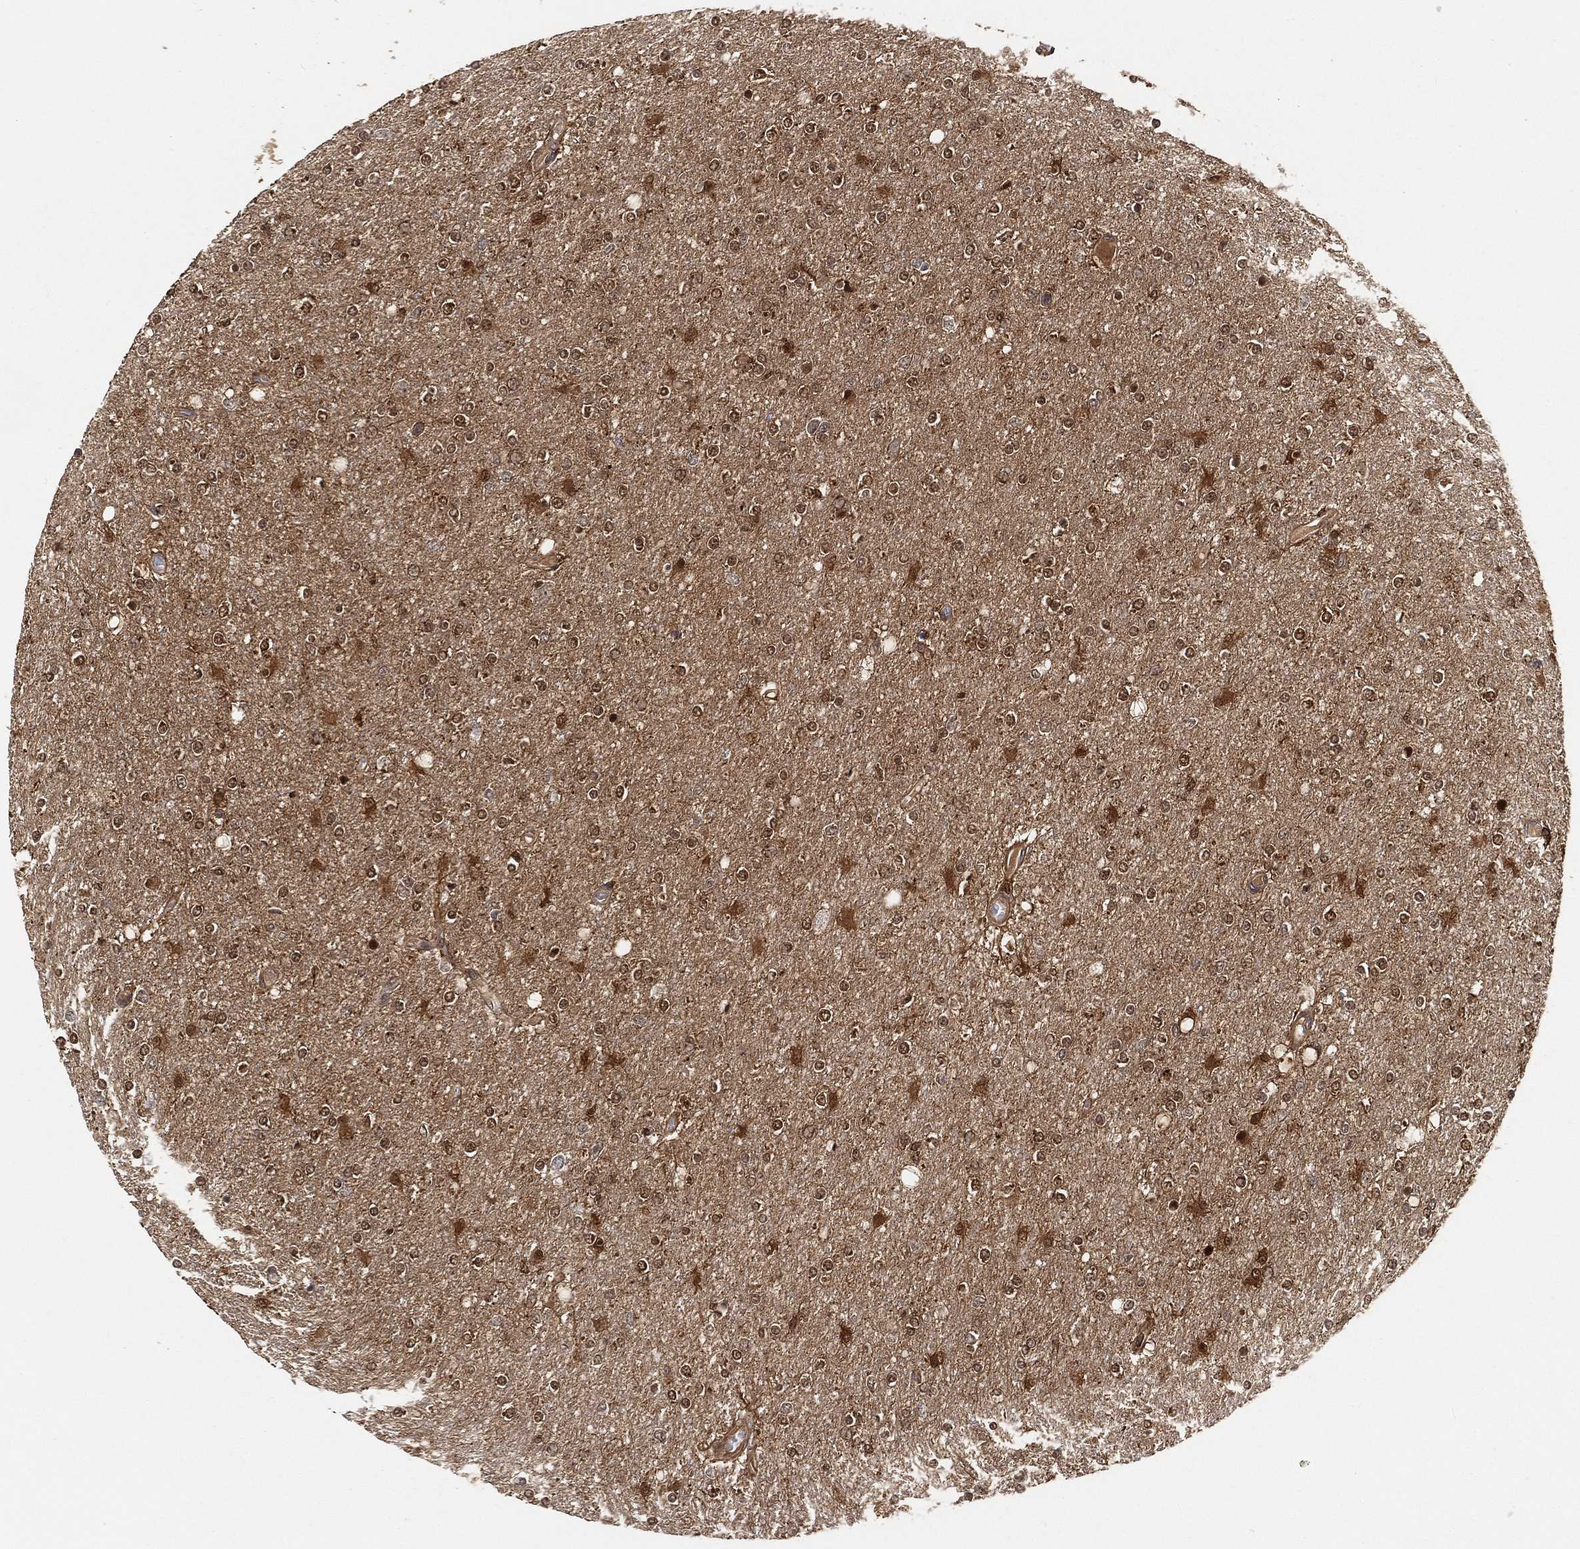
{"staining": {"intensity": "moderate", "quantity": ">75%", "location": "cytoplasmic/membranous,nuclear"}, "tissue": "glioma", "cell_type": "Tumor cells", "image_type": "cancer", "snomed": [{"axis": "morphology", "description": "Glioma, malignant, High grade"}, {"axis": "topography", "description": "Cerebral cortex"}], "caption": "Protein staining exhibits moderate cytoplasmic/membranous and nuclear positivity in approximately >75% of tumor cells in glioma. (DAB (3,3'-diaminobenzidine) IHC, brown staining for protein, blue staining for nuclei).", "gene": "CRYL1", "patient": {"sex": "male", "age": 70}}